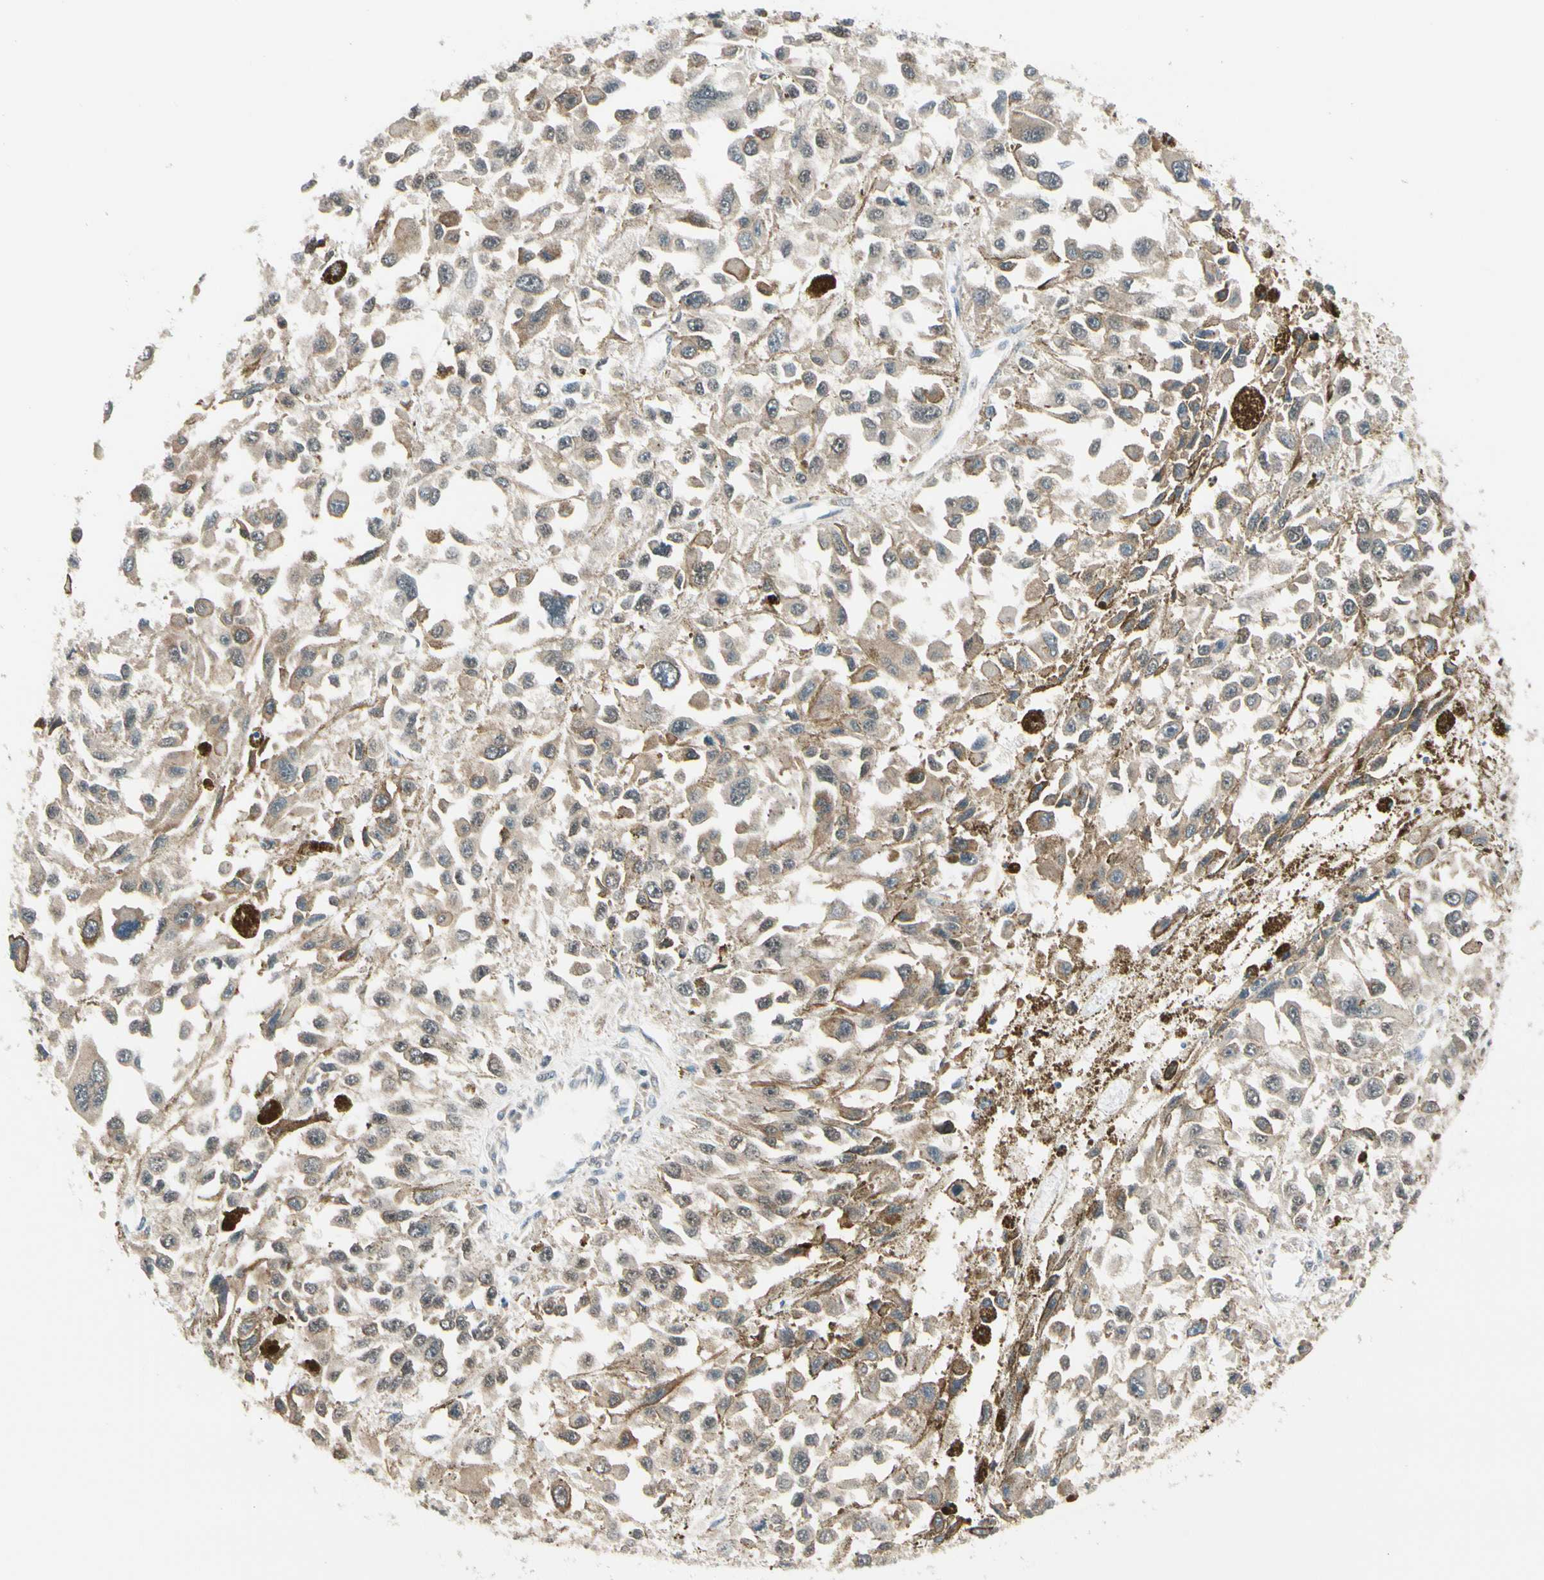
{"staining": {"intensity": "weak", "quantity": ">75%", "location": "cytoplasmic/membranous"}, "tissue": "melanoma", "cell_type": "Tumor cells", "image_type": "cancer", "snomed": [{"axis": "morphology", "description": "Malignant melanoma, Metastatic site"}, {"axis": "topography", "description": "Lymph node"}], "caption": "Human malignant melanoma (metastatic site) stained with a protein marker reveals weak staining in tumor cells.", "gene": "DAXX", "patient": {"sex": "male", "age": 59}}